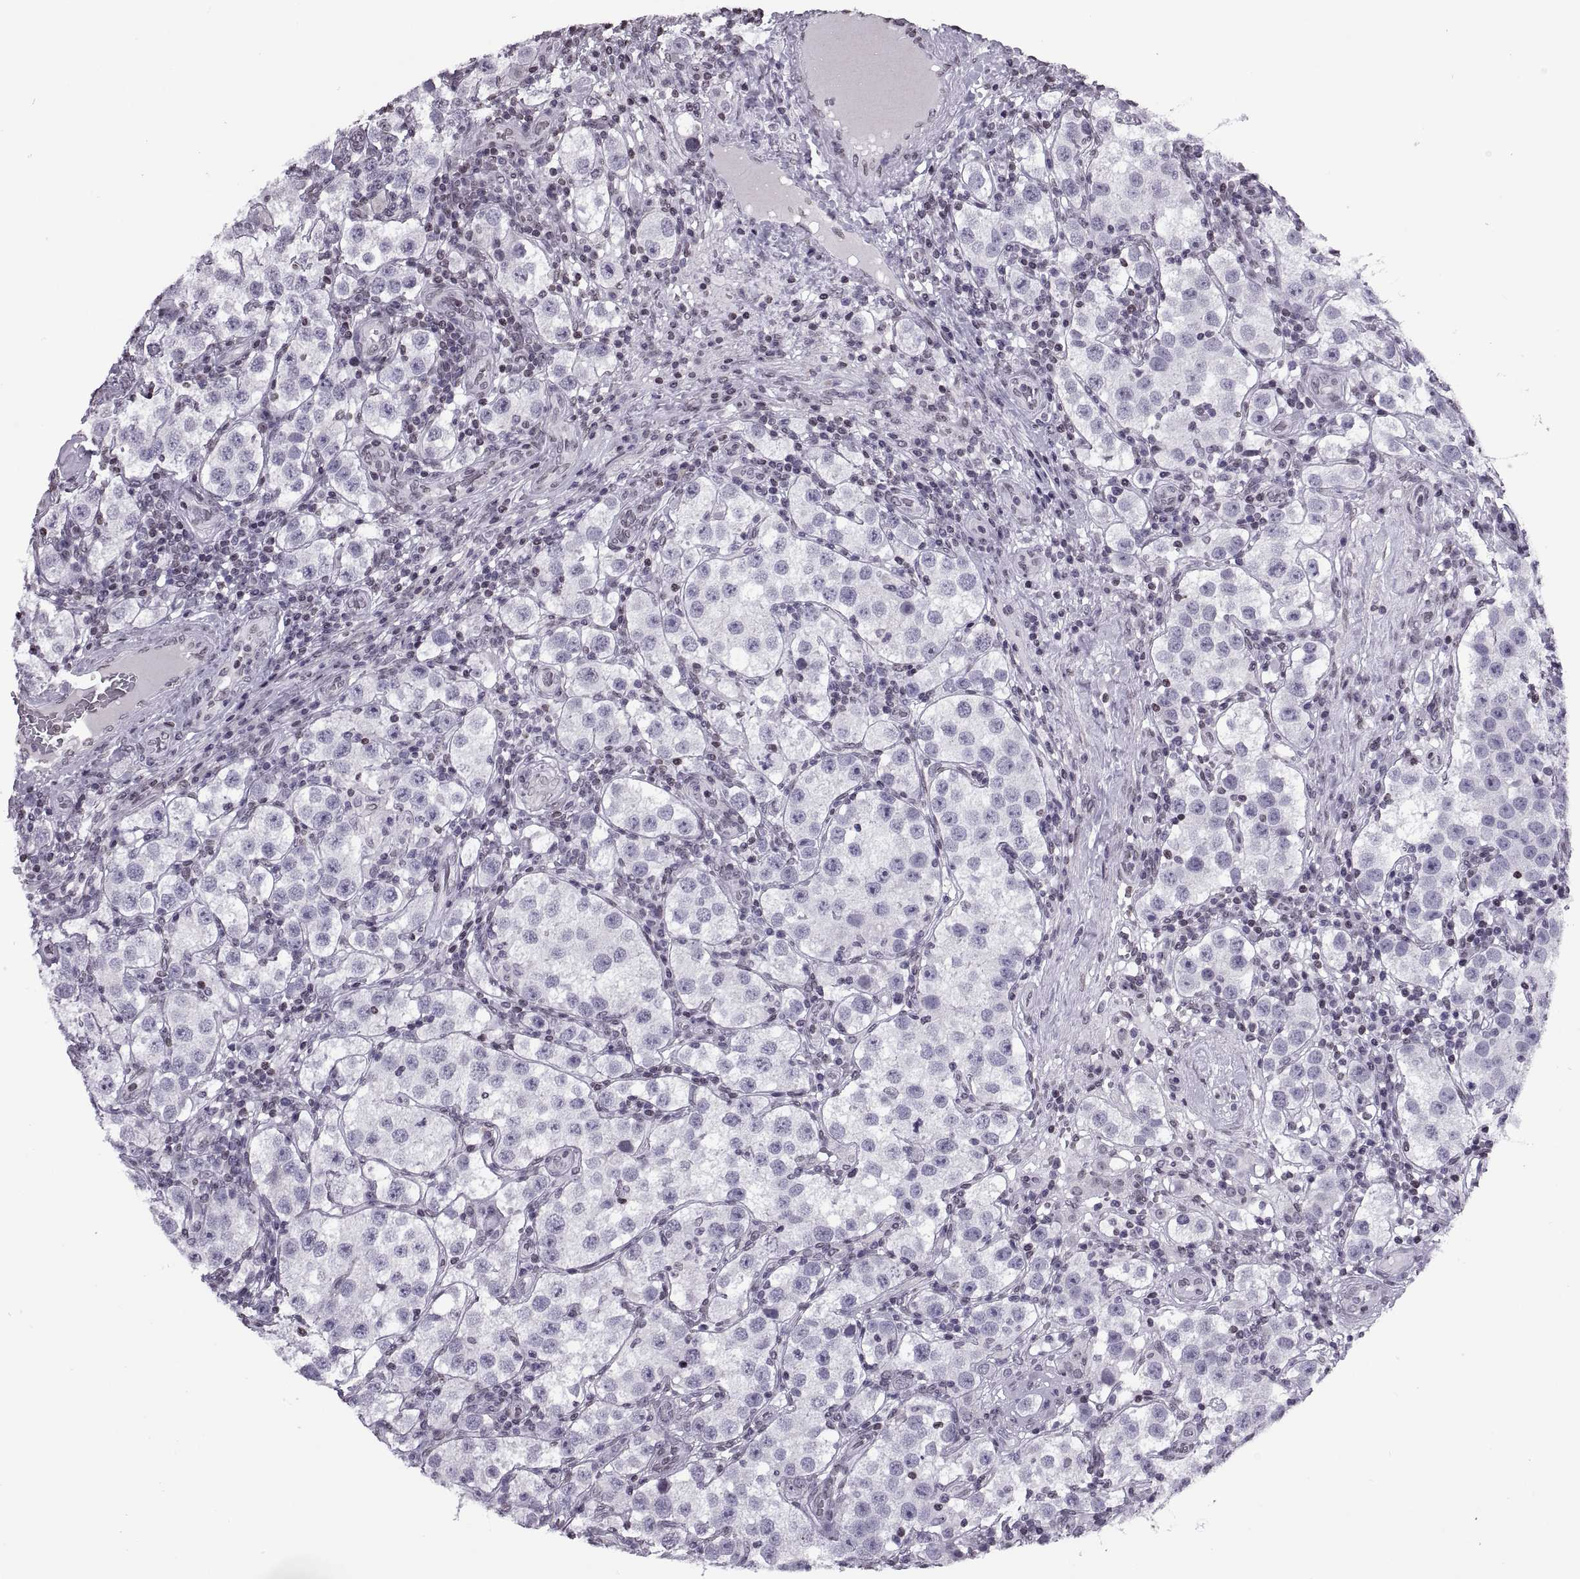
{"staining": {"intensity": "negative", "quantity": "none", "location": "none"}, "tissue": "testis cancer", "cell_type": "Tumor cells", "image_type": "cancer", "snomed": [{"axis": "morphology", "description": "Seminoma, NOS"}, {"axis": "topography", "description": "Testis"}], "caption": "Tumor cells are negative for brown protein staining in seminoma (testis).", "gene": "H1-8", "patient": {"sex": "male", "age": 37}}